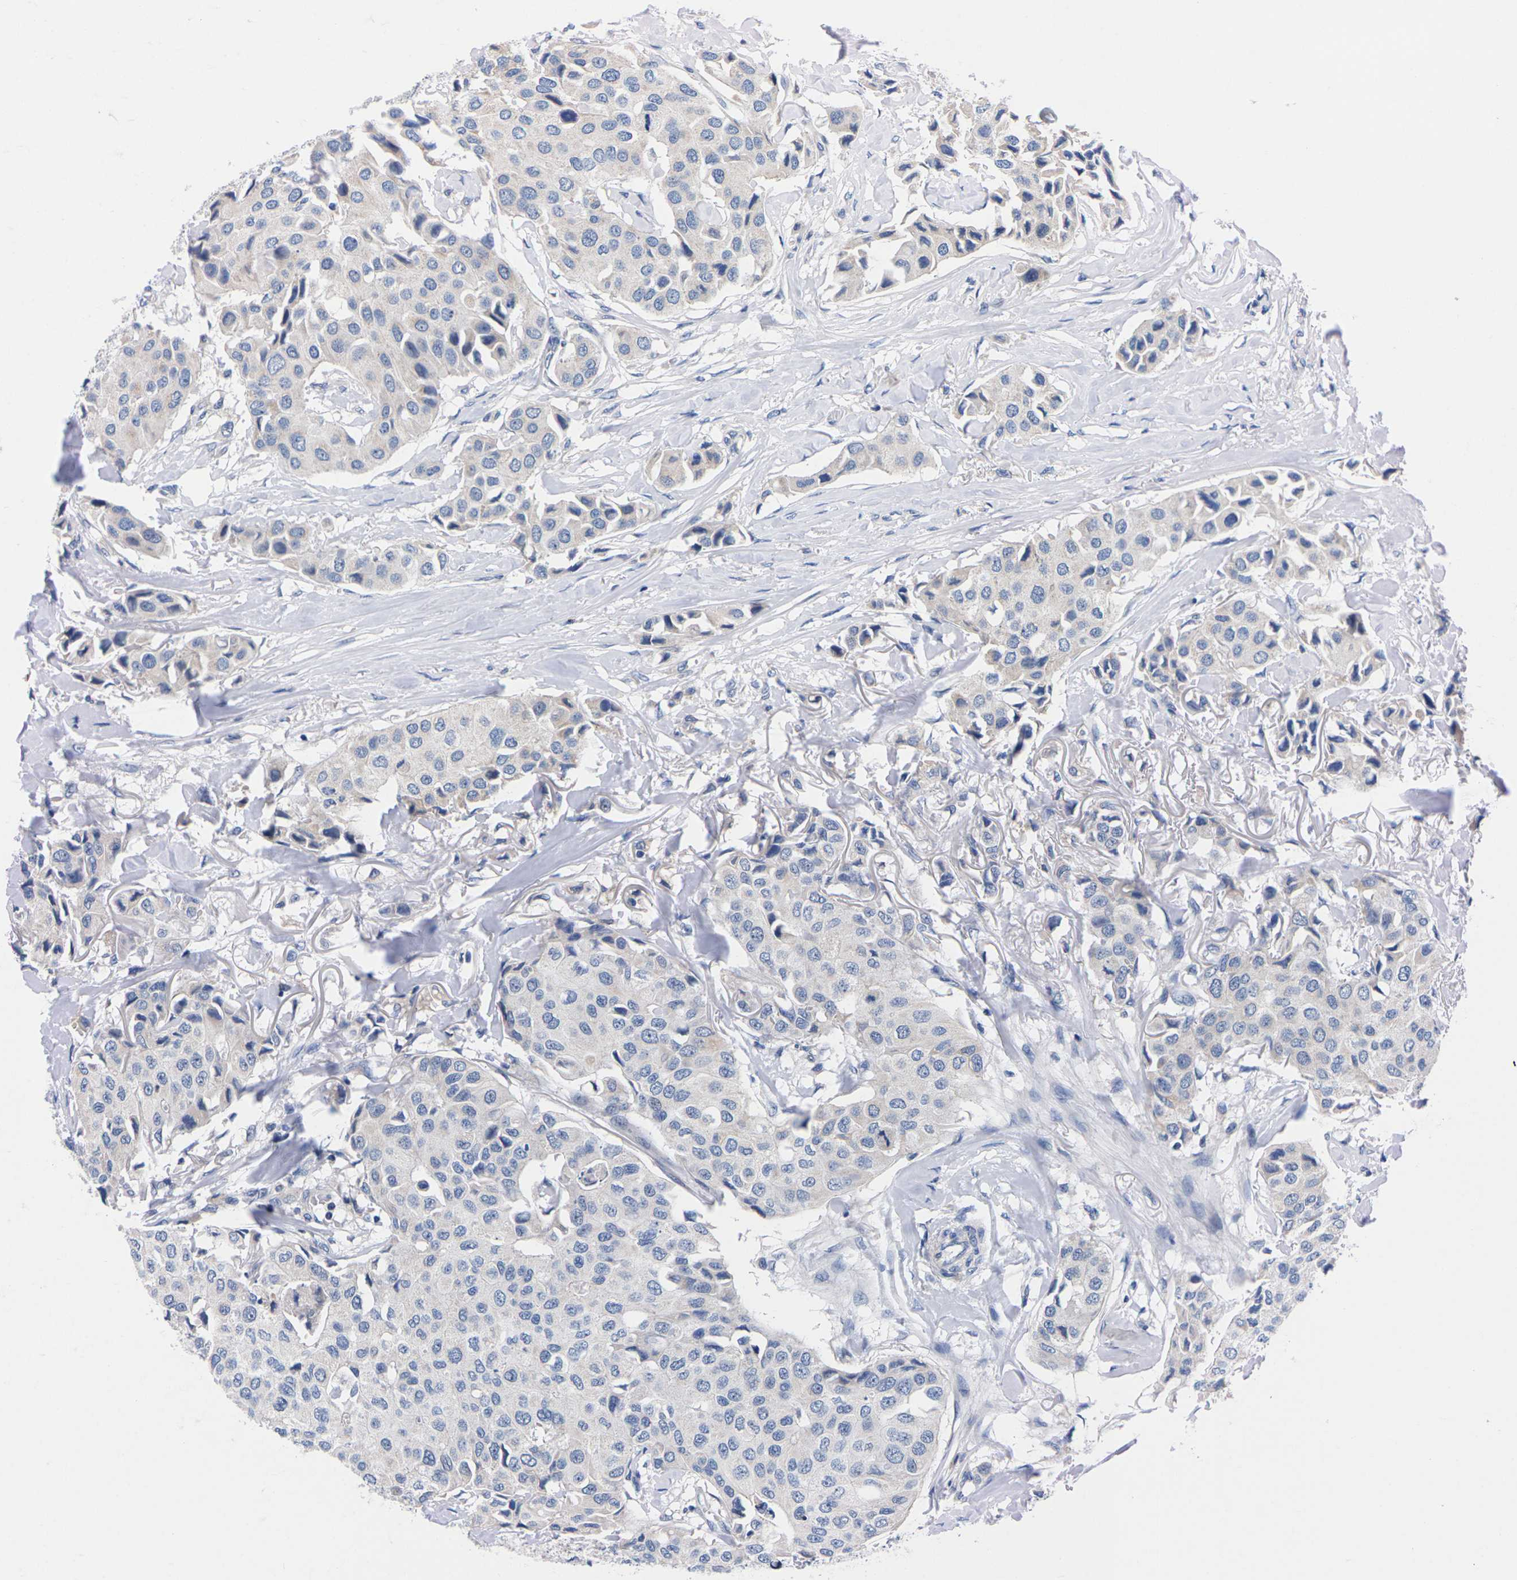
{"staining": {"intensity": "negative", "quantity": "none", "location": "none"}, "tissue": "breast cancer", "cell_type": "Tumor cells", "image_type": "cancer", "snomed": [{"axis": "morphology", "description": "Duct carcinoma"}, {"axis": "topography", "description": "Breast"}], "caption": "A micrograph of breast intraductal carcinoma stained for a protein shows no brown staining in tumor cells.", "gene": "FAM210A", "patient": {"sex": "female", "age": 80}}